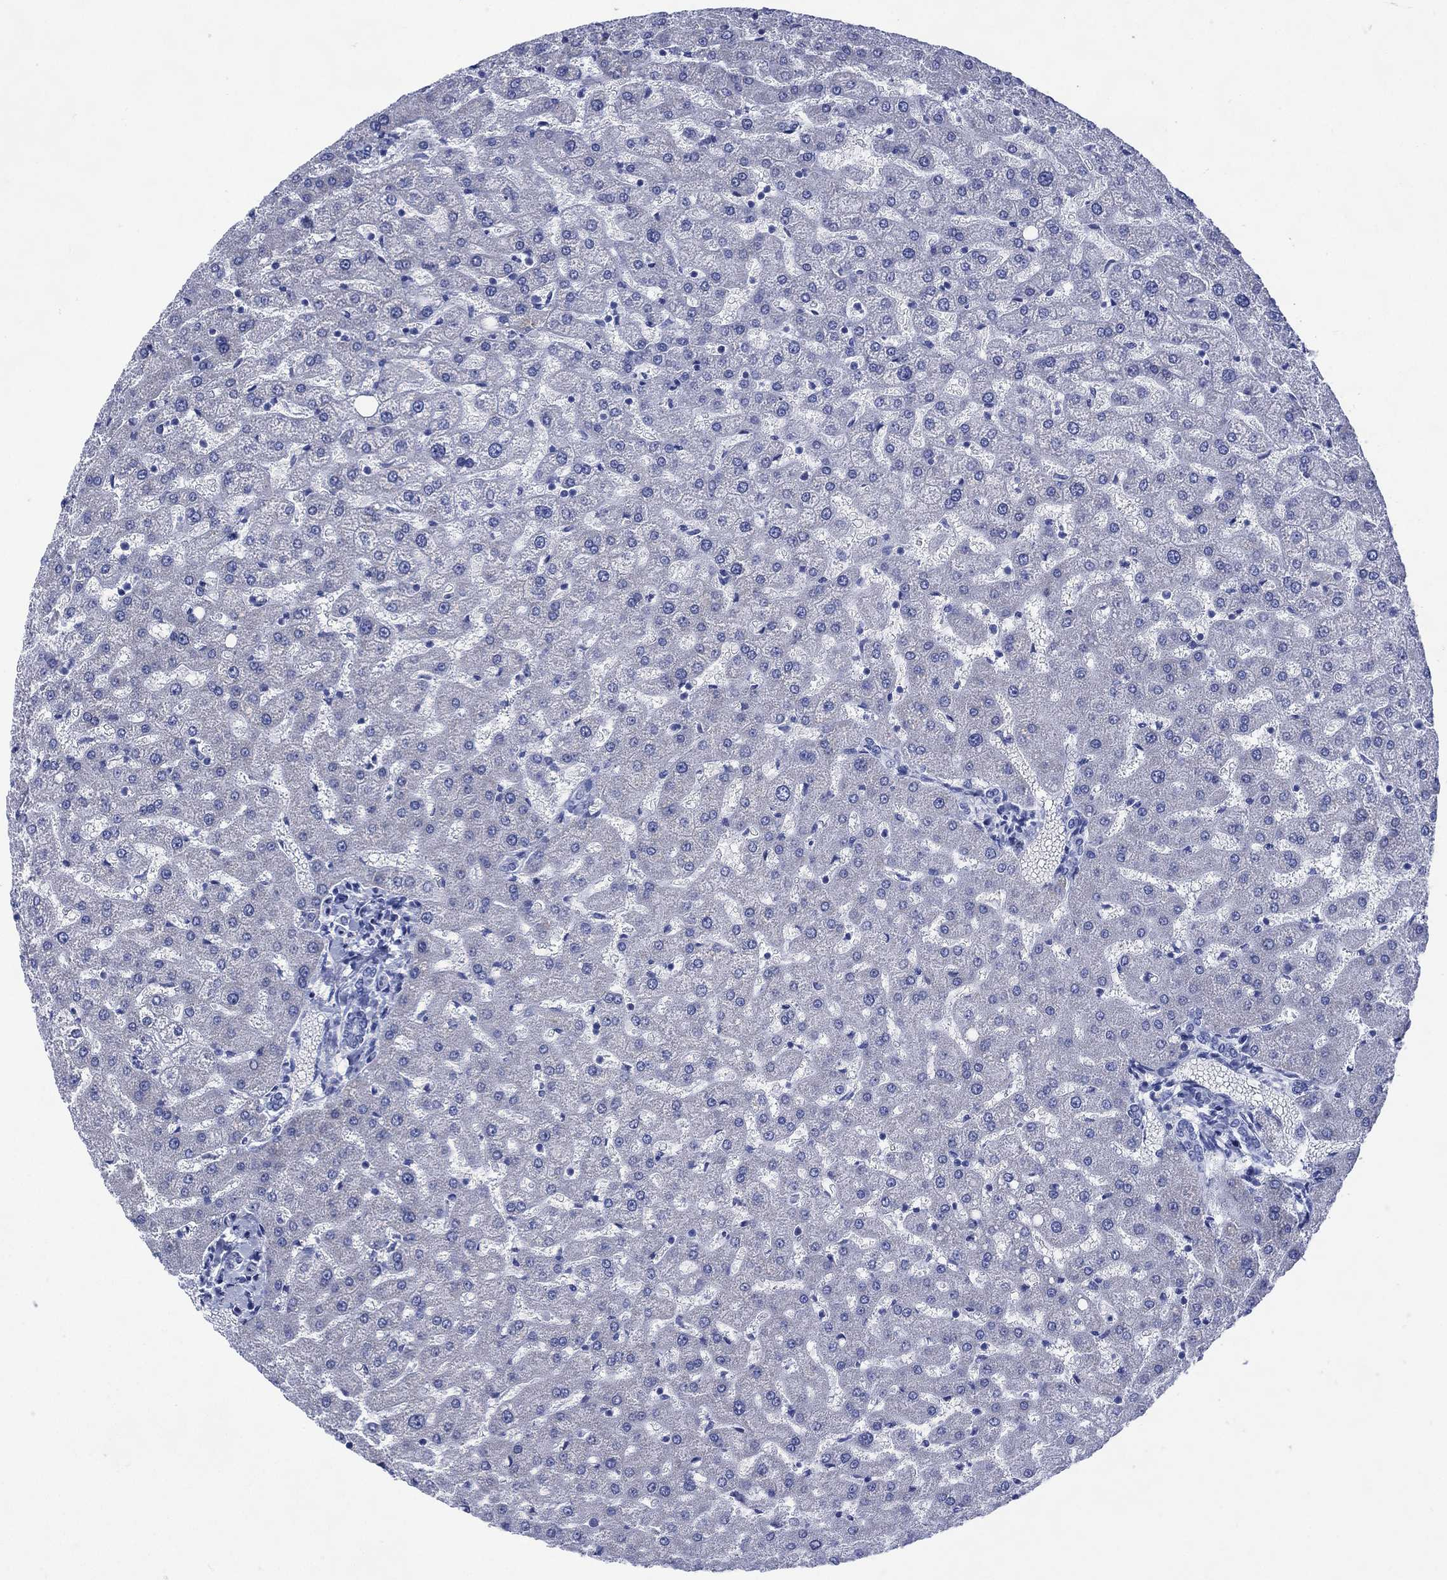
{"staining": {"intensity": "negative", "quantity": "none", "location": "none"}, "tissue": "liver", "cell_type": "Cholangiocytes", "image_type": "normal", "snomed": [{"axis": "morphology", "description": "Normal tissue, NOS"}, {"axis": "topography", "description": "Liver"}], "caption": "Liver was stained to show a protein in brown. There is no significant staining in cholangiocytes. (Immunohistochemistry (ihc), brightfield microscopy, high magnification).", "gene": "SHCBP1L", "patient": {"sex": "female", "age": 50}}